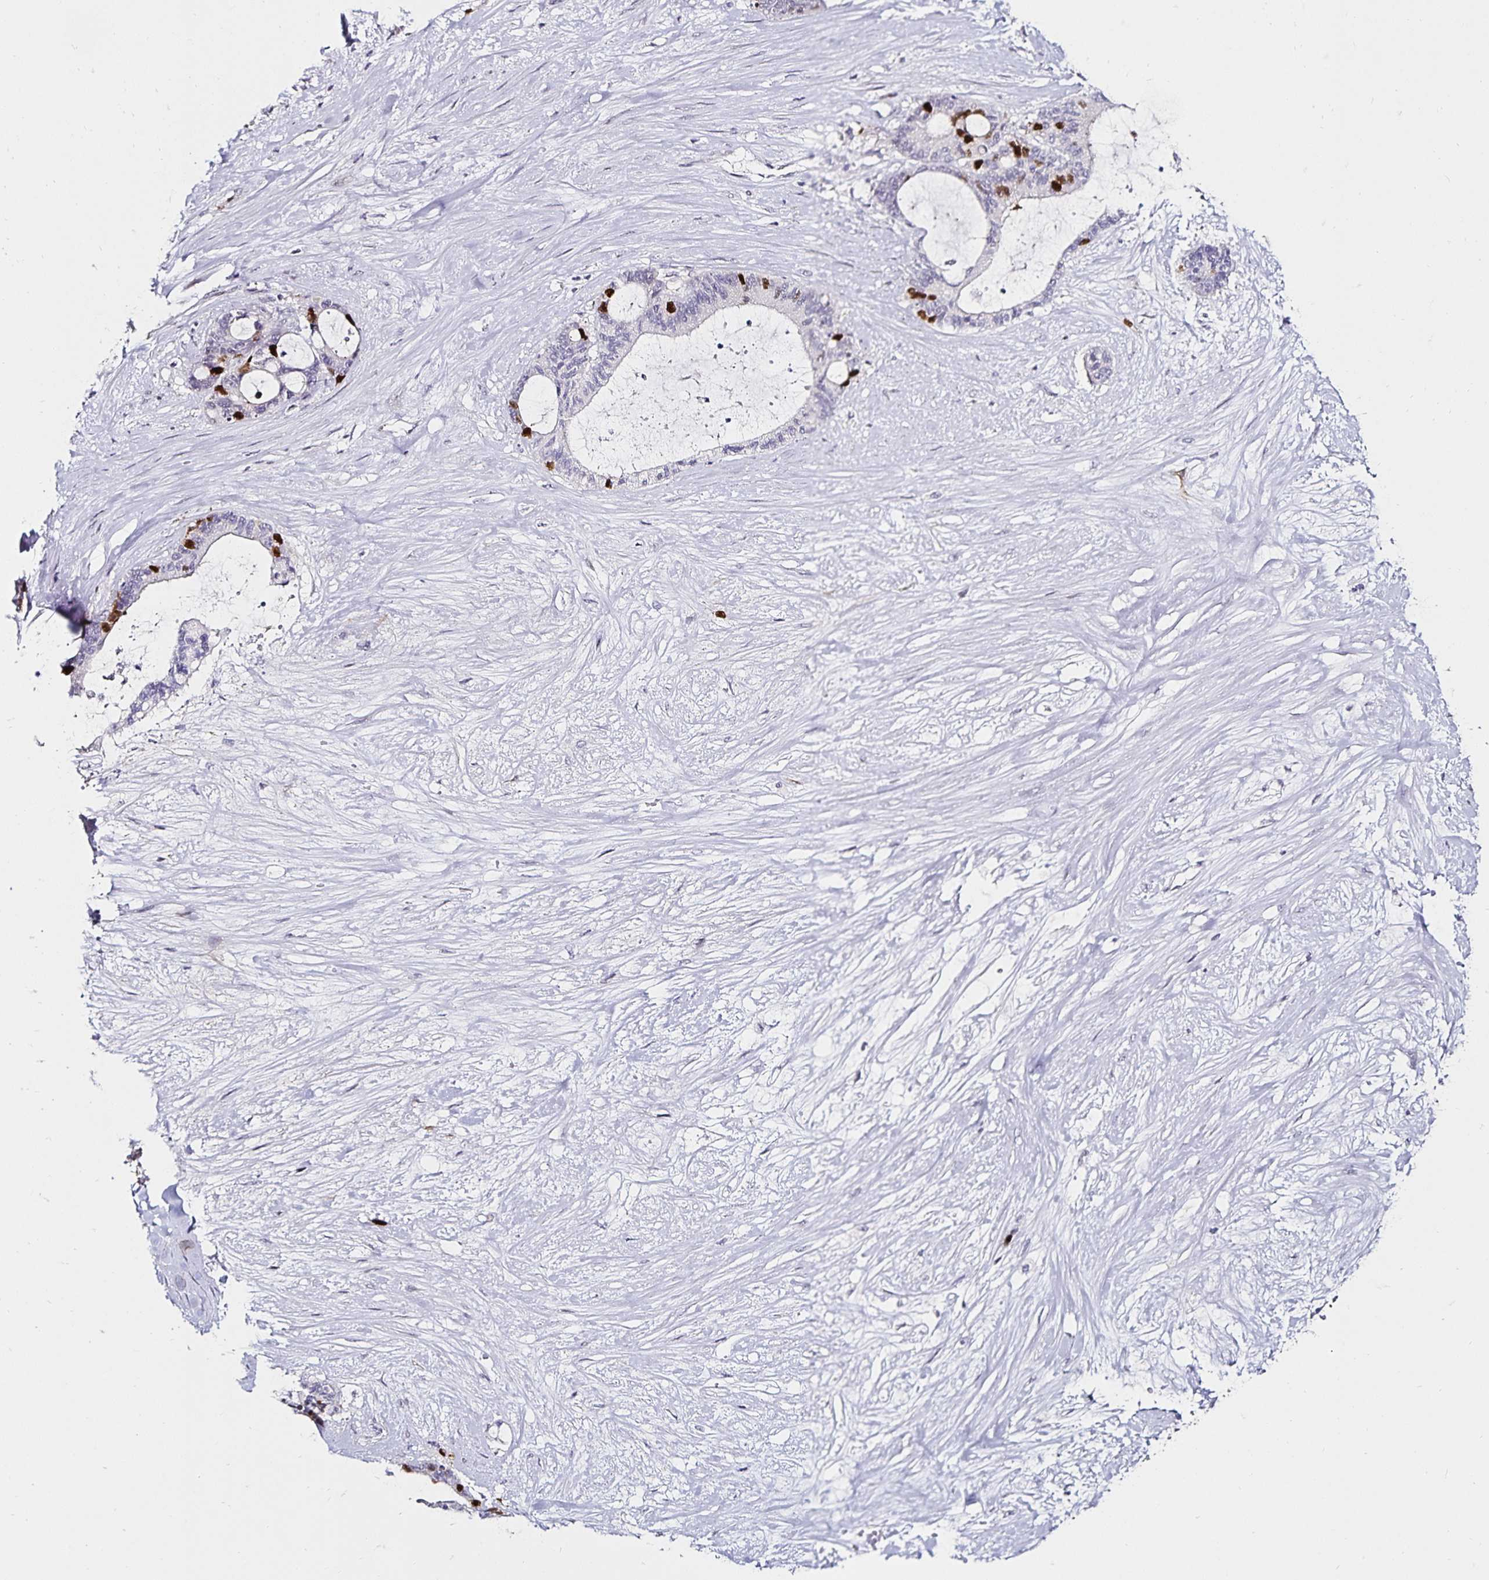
{"staining": {"intensity": "strong", "quantity": "<25%", "location": "nuclear"}, "tissue": "liver cancer", "cell_type": "Tumor cells", "image_type": "cancer", "snomed": [{"axis": "morphology", "description": "Normal tissue, NOS"}, {"axis": "morphology", "description": "Cholangiocarcinoma"}, {"axis": "topography", "description": "Liver"}, {"axis": "topography", "description": "Peripheral nerve tissue"}], "caption": "Liver cancer (cholangiocarcinoma) stained with DAB immunohistochemistry displays medium levels of strong nuclear positivity in about <25% of tumor cells. The staining was performed using DAB (3,3'-diaminobenzidine), with brown indicating positive protein expression. Nuclei are stained blue with hematoxylin.", "gene": "ANLN", "patient": {"sex": "female", "age": 73}}